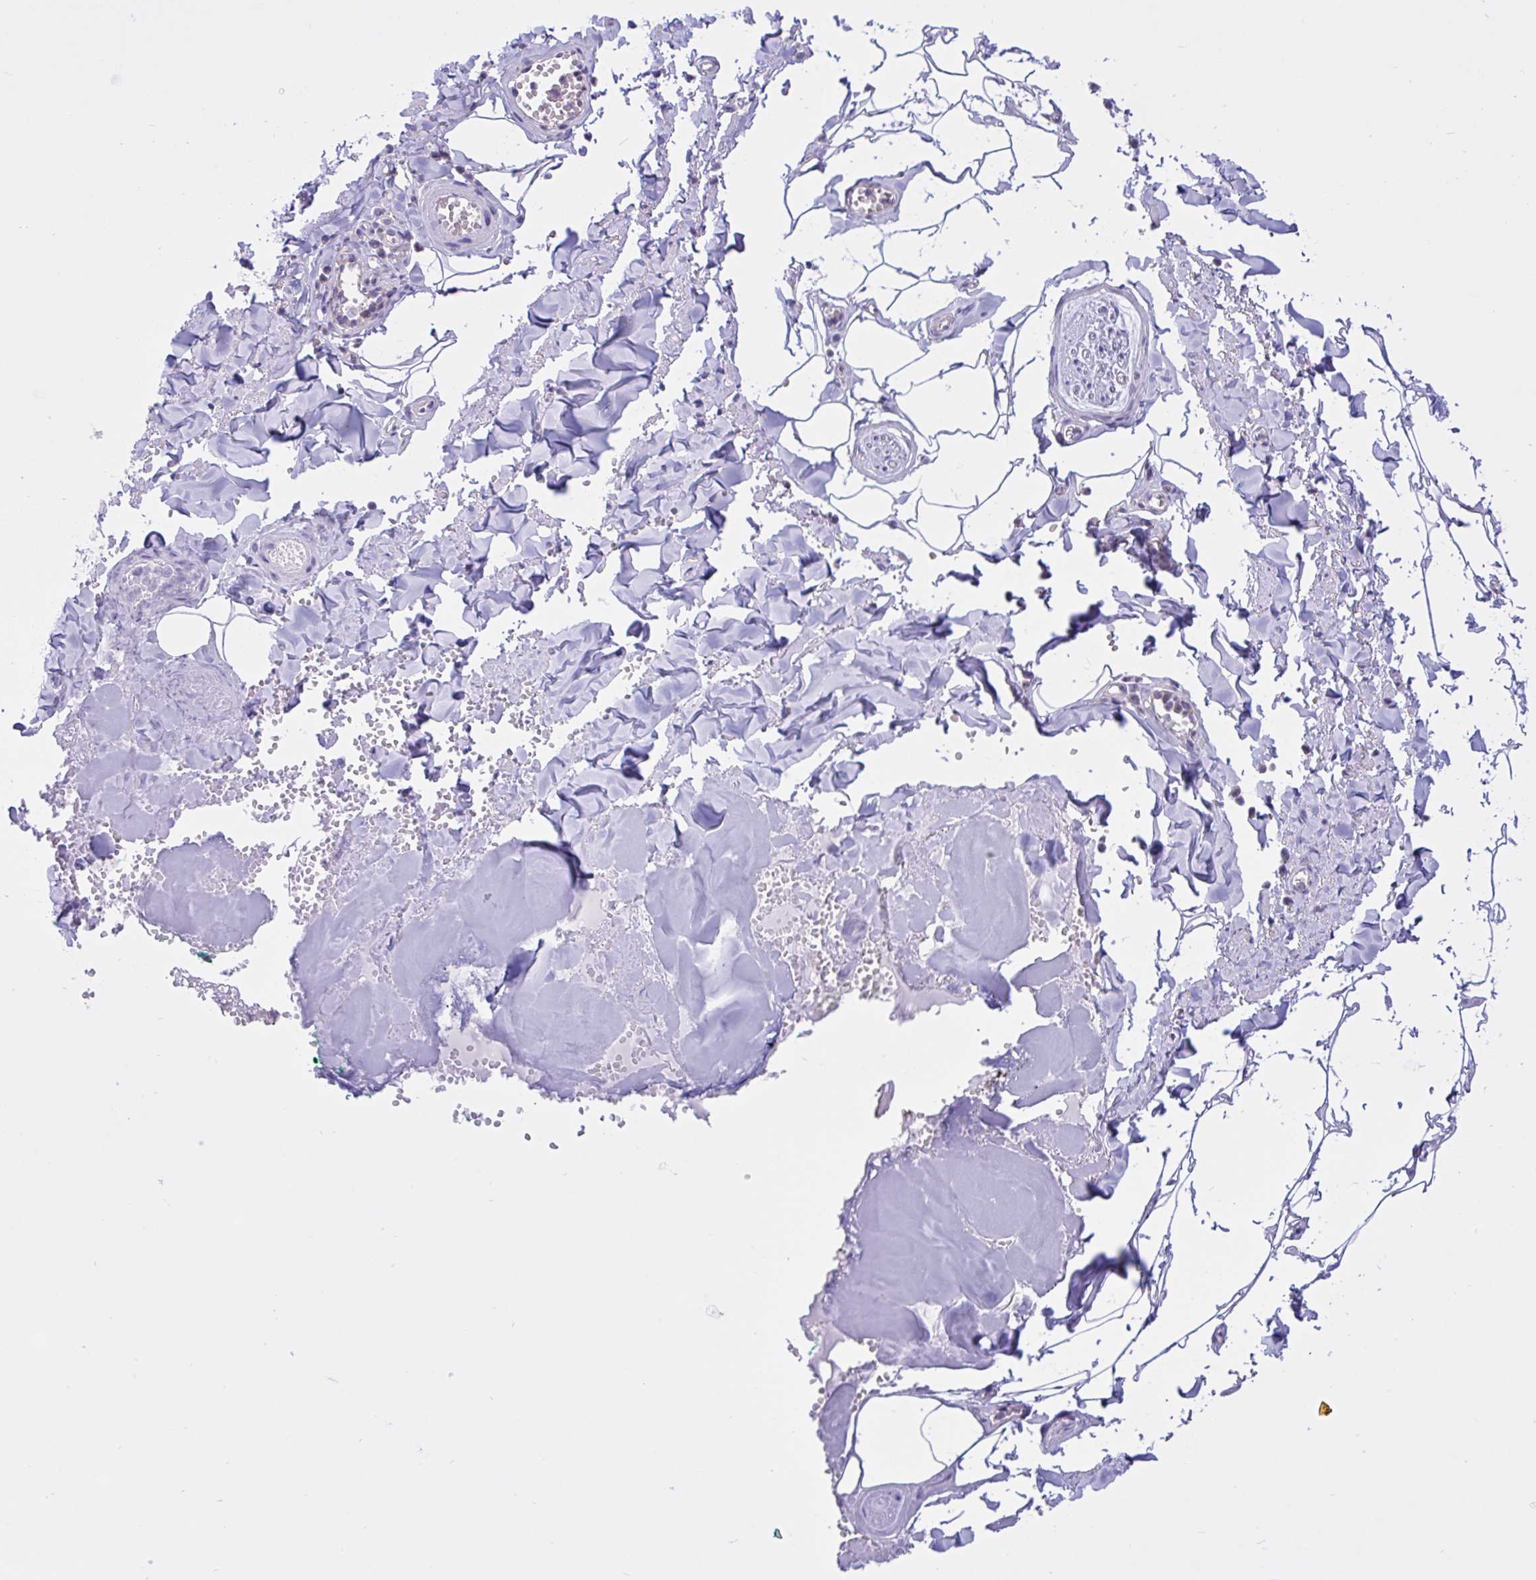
{"staining": {"intensity": "negative", "quantity": "none", "location": "none"}, "tissue": "adipose tissue", "cell_type": "Adipocytes", "image_type": "normal", "snomed": [{"axis": "morphology", "description": "Normal tissue, NOS"}, {"axis": "topography", "description": "Vulva"}, {"axis": "topography", "description": "Peripheral nerve tissue"}], "caption": "IHC image of normal adipose tissue: human adipose tissue stained with DAB shows no significant protein expression in adipocytes.", "gene": "OR51M1", "patient": {"sex": "female", "age": 66}}